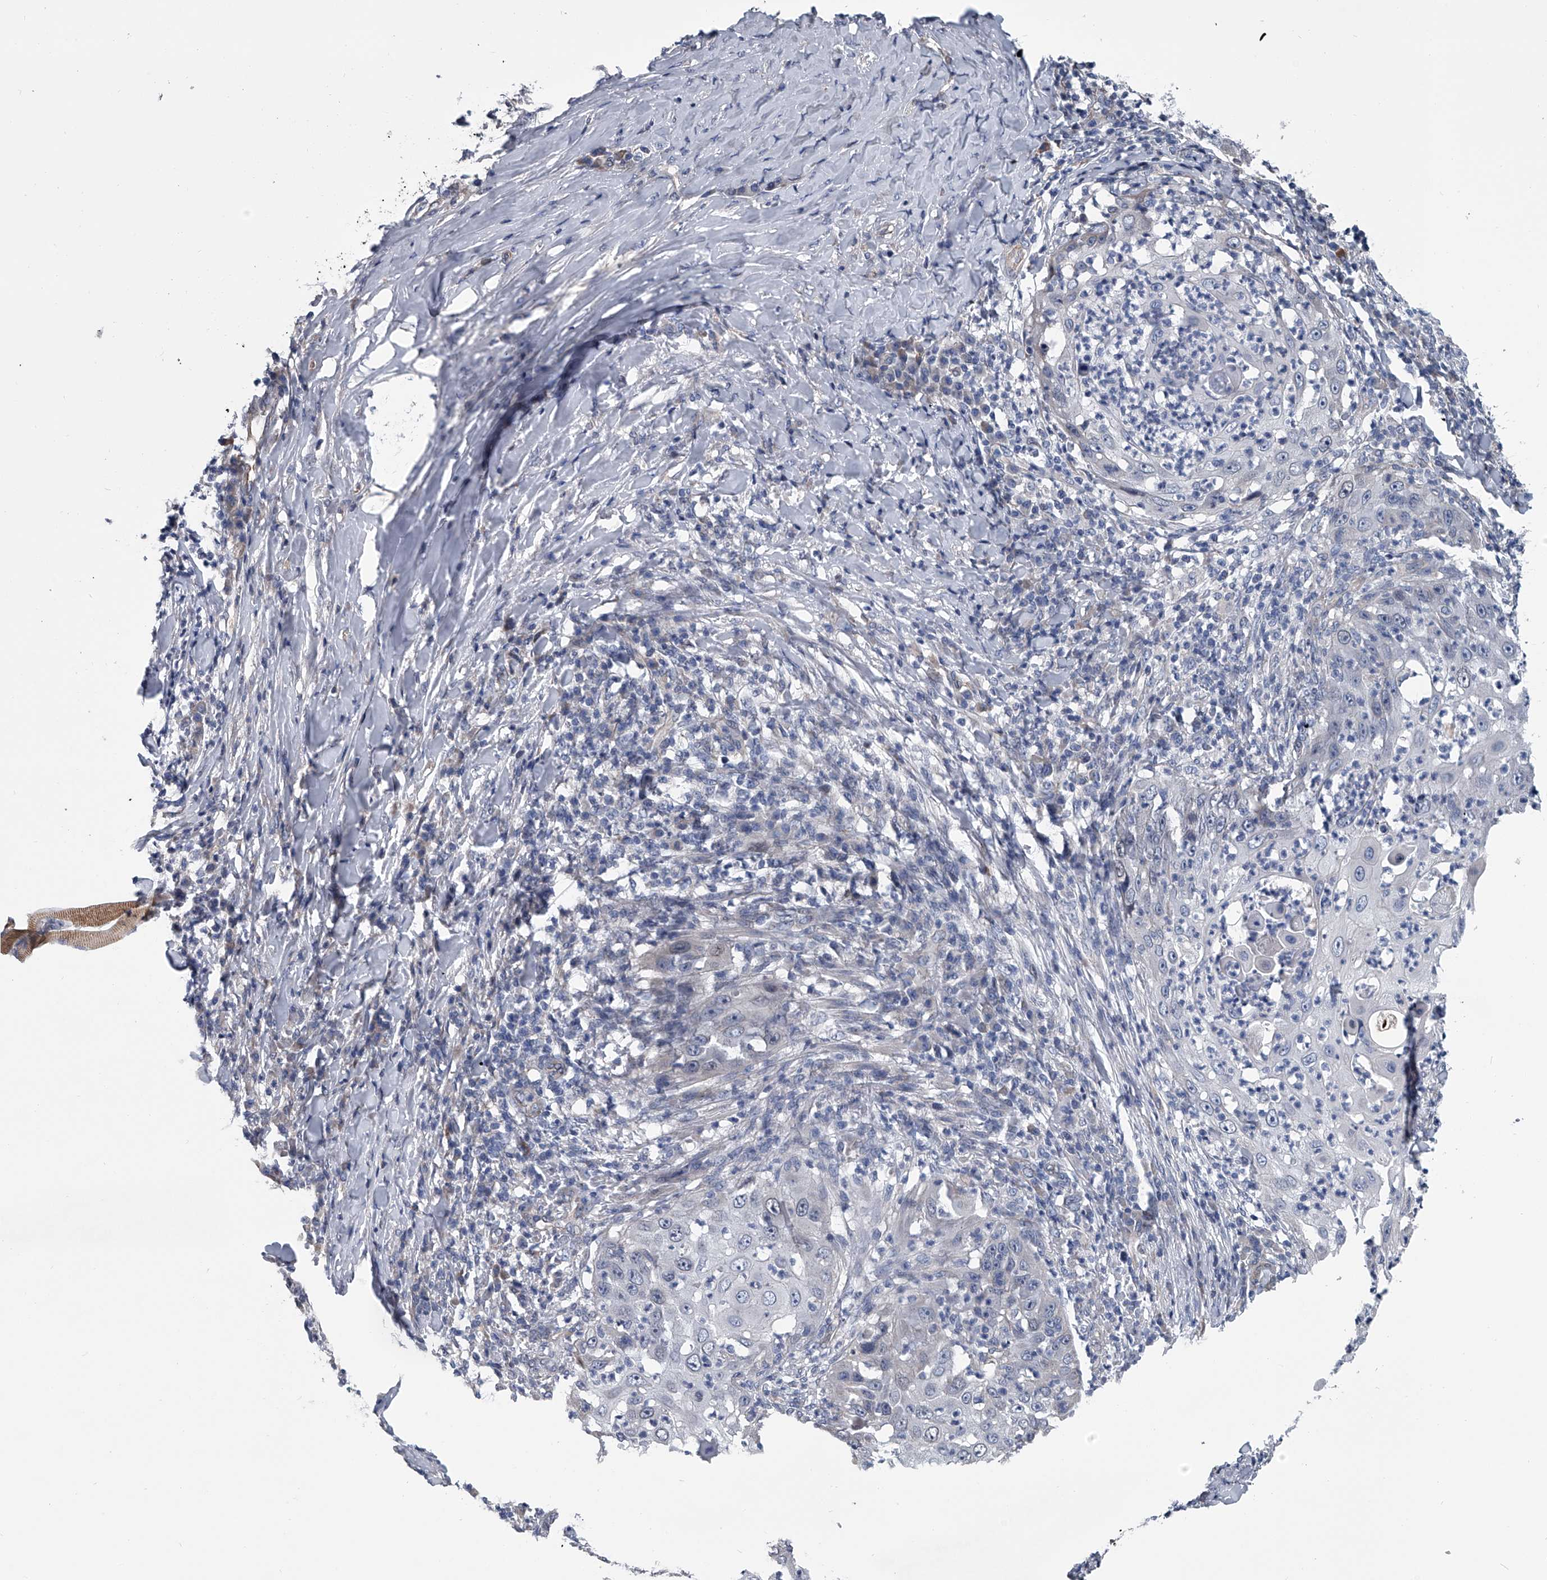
{"staining": {"intensity": "negative", "quantity": "none", "location": "none"}, "tissue": "skin cancer", "cell_type": "Tumor cells", "image_type": "cancer", "snomed": [{"axis": "morphology", "description": "Squamous cell carcinoma, NOS"}, {"axis": "topography", "description": "Skin"}], "caption": "Immunohistochemical staining of human squamous cell carcinoma (skin) reveals no significant positivity in tumor cells.", "gene": "ABCG1", "patient": {"sex": "female", "age": 44}}